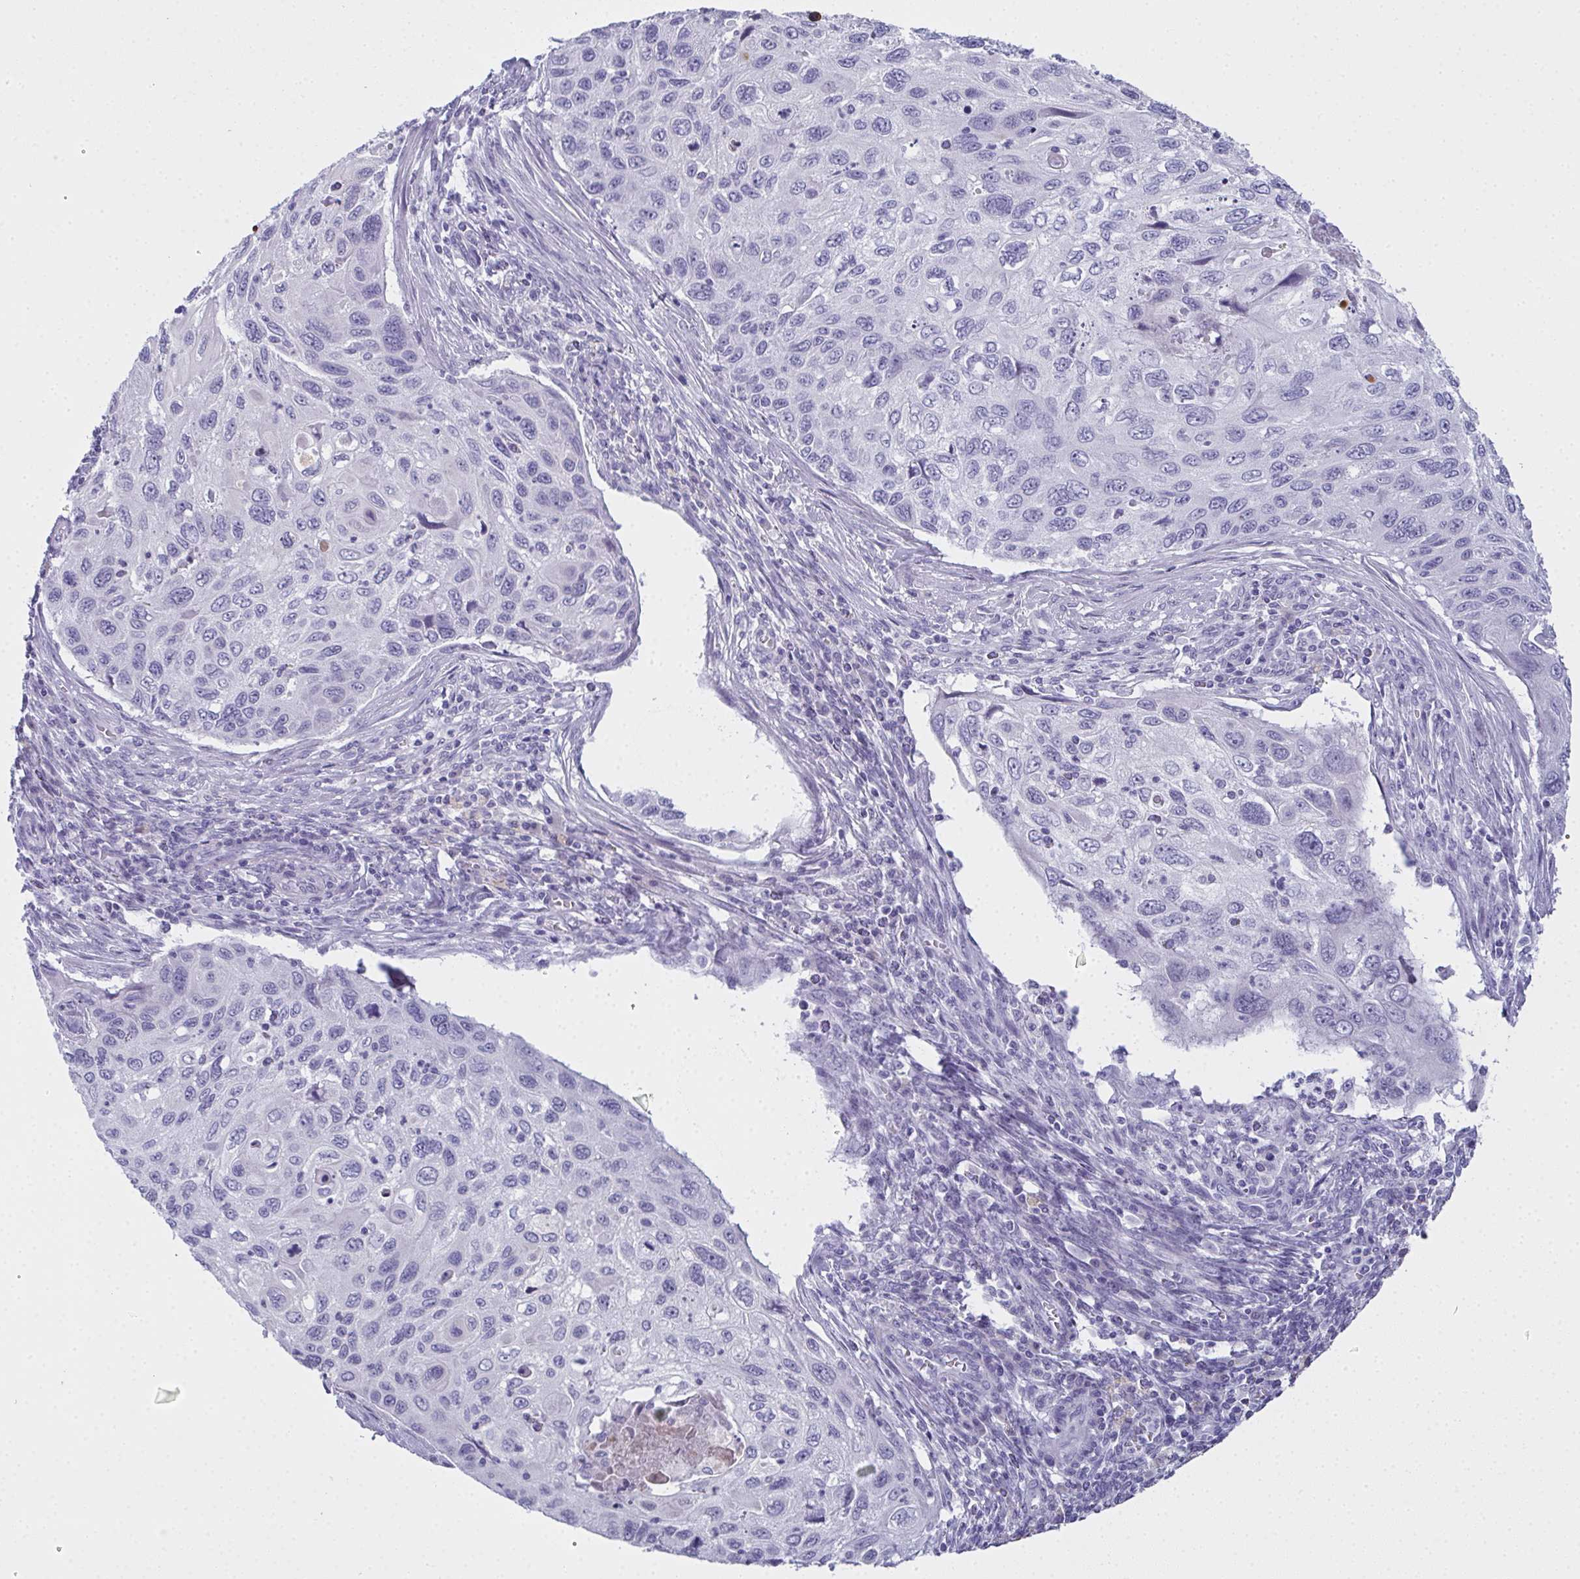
{"staining": {"intensity": "negative", "quantity": "none", "location": "none"}, "tissue": "cervical cancer", "cell_type": "Tumor cells", "image_type": "cancer", "snomed": [{"axis": "morphology", "description": "Squamous cell carcinoma, NOS"}, {"axis": "topography", "description": "Cervix"}], "caption": "High power microscopy photomicrograph of an immunohistochemistry histopathology image of cervical cancer (squamous cell carcinoma), revealing no significant positivity in tumor cells. (DAB (3,3'-diaminobenzidine) immunohistochemistry, high magnification).", "gene": "SLC36A2", "patient": {"sex": "female", "age": 70}}